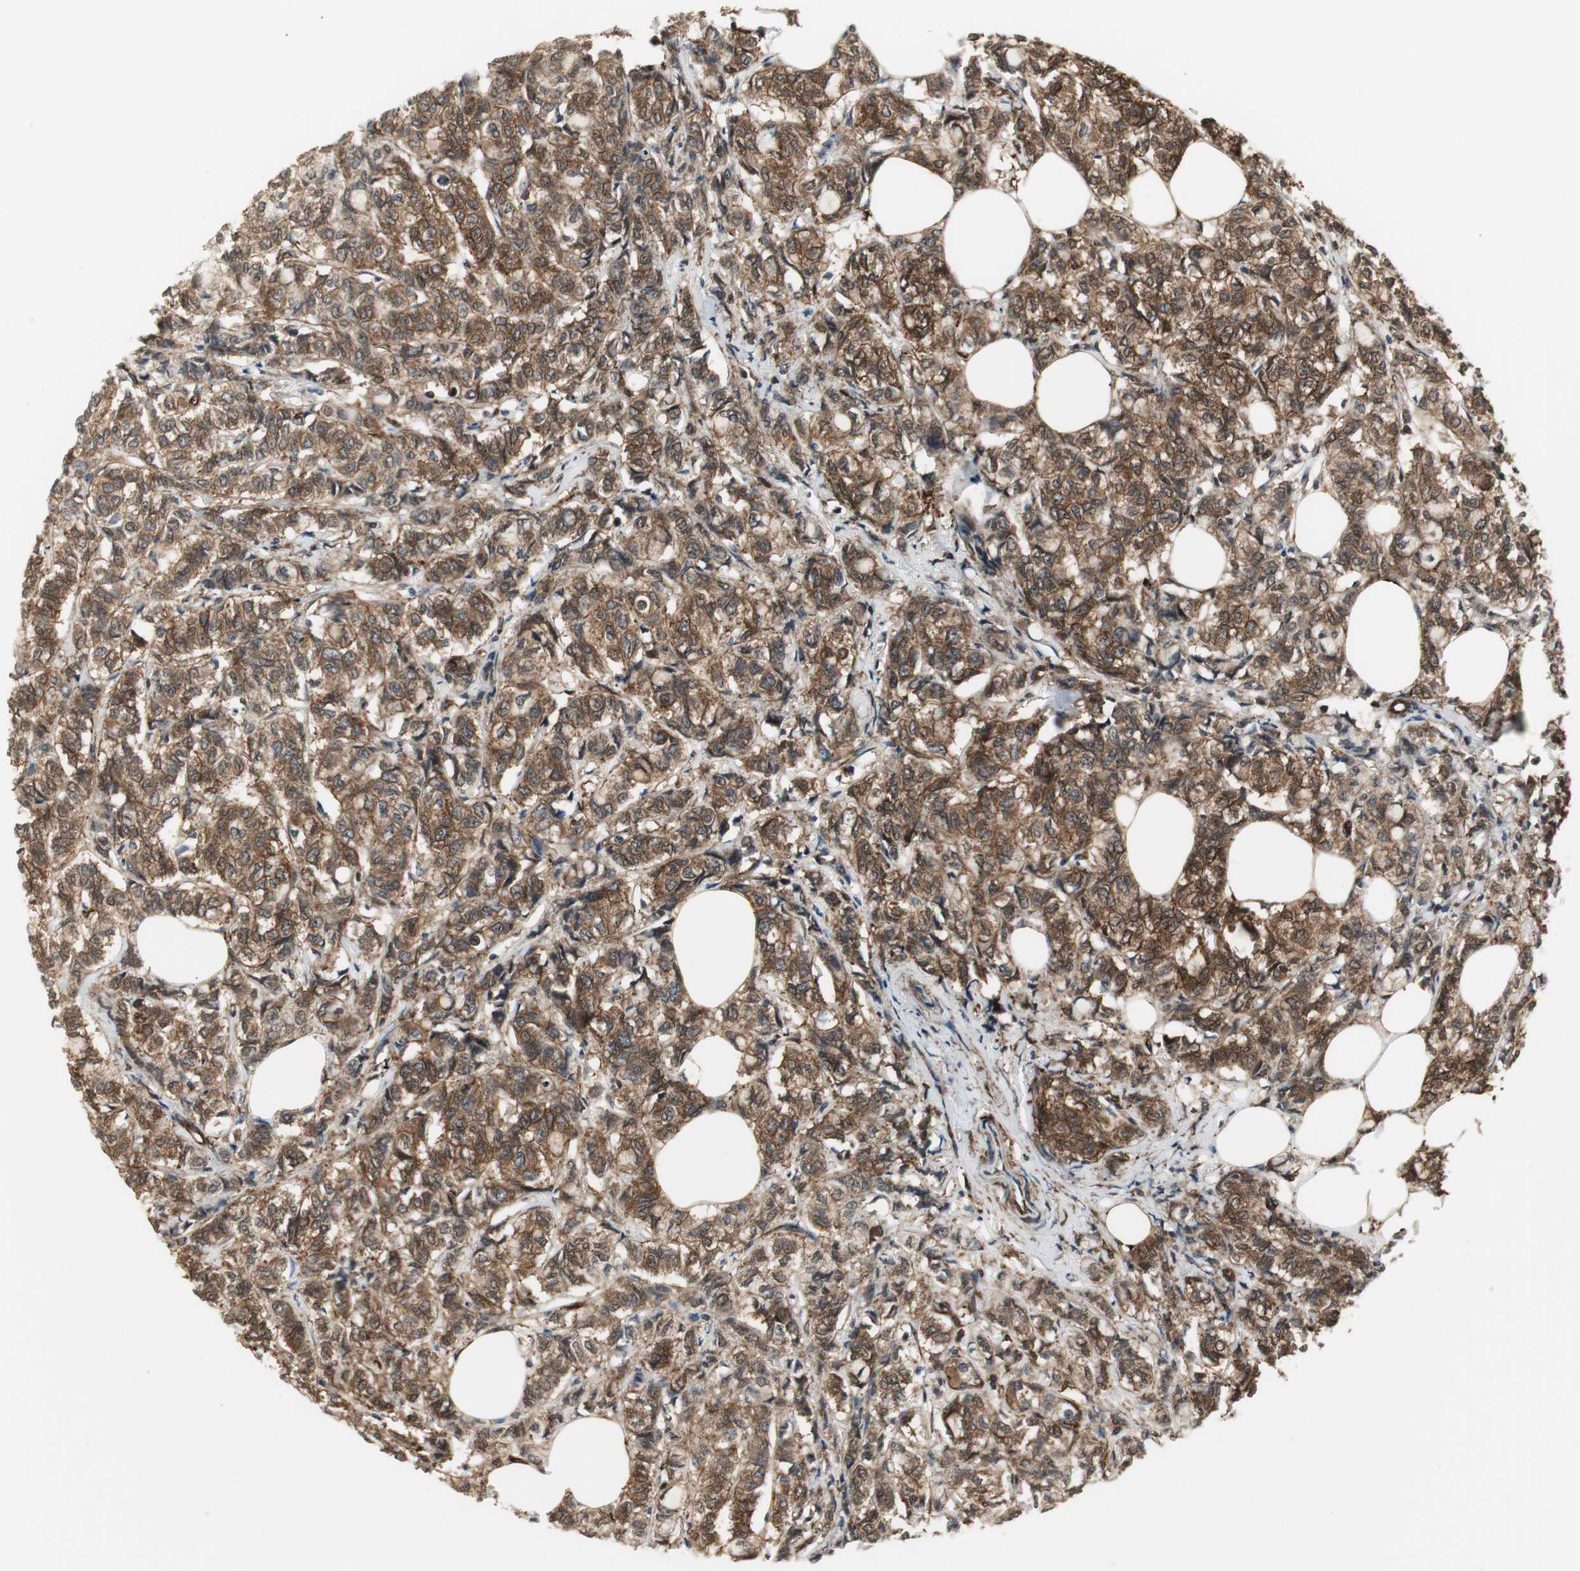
{"staining": {"intensity": "strong", "quantity": ">75%", "location": "cytoplasmic/membranous"}, "tissue": "breast cancer", "cell_type": "Tumor cells", "image_type": "cancer", "snomed": [{"axis": "morphology", "description": "Lobular carcinoma"}, {"axis": "topography", "description": "Breast"}], "caption": "Protein analysis of breast cancer tissue demonstrates strong cytoplasmic/membranous staining in about >75% of tumor cells.", "gene": "PTPN11", "patient": {"sex": "female", "age": 60}}